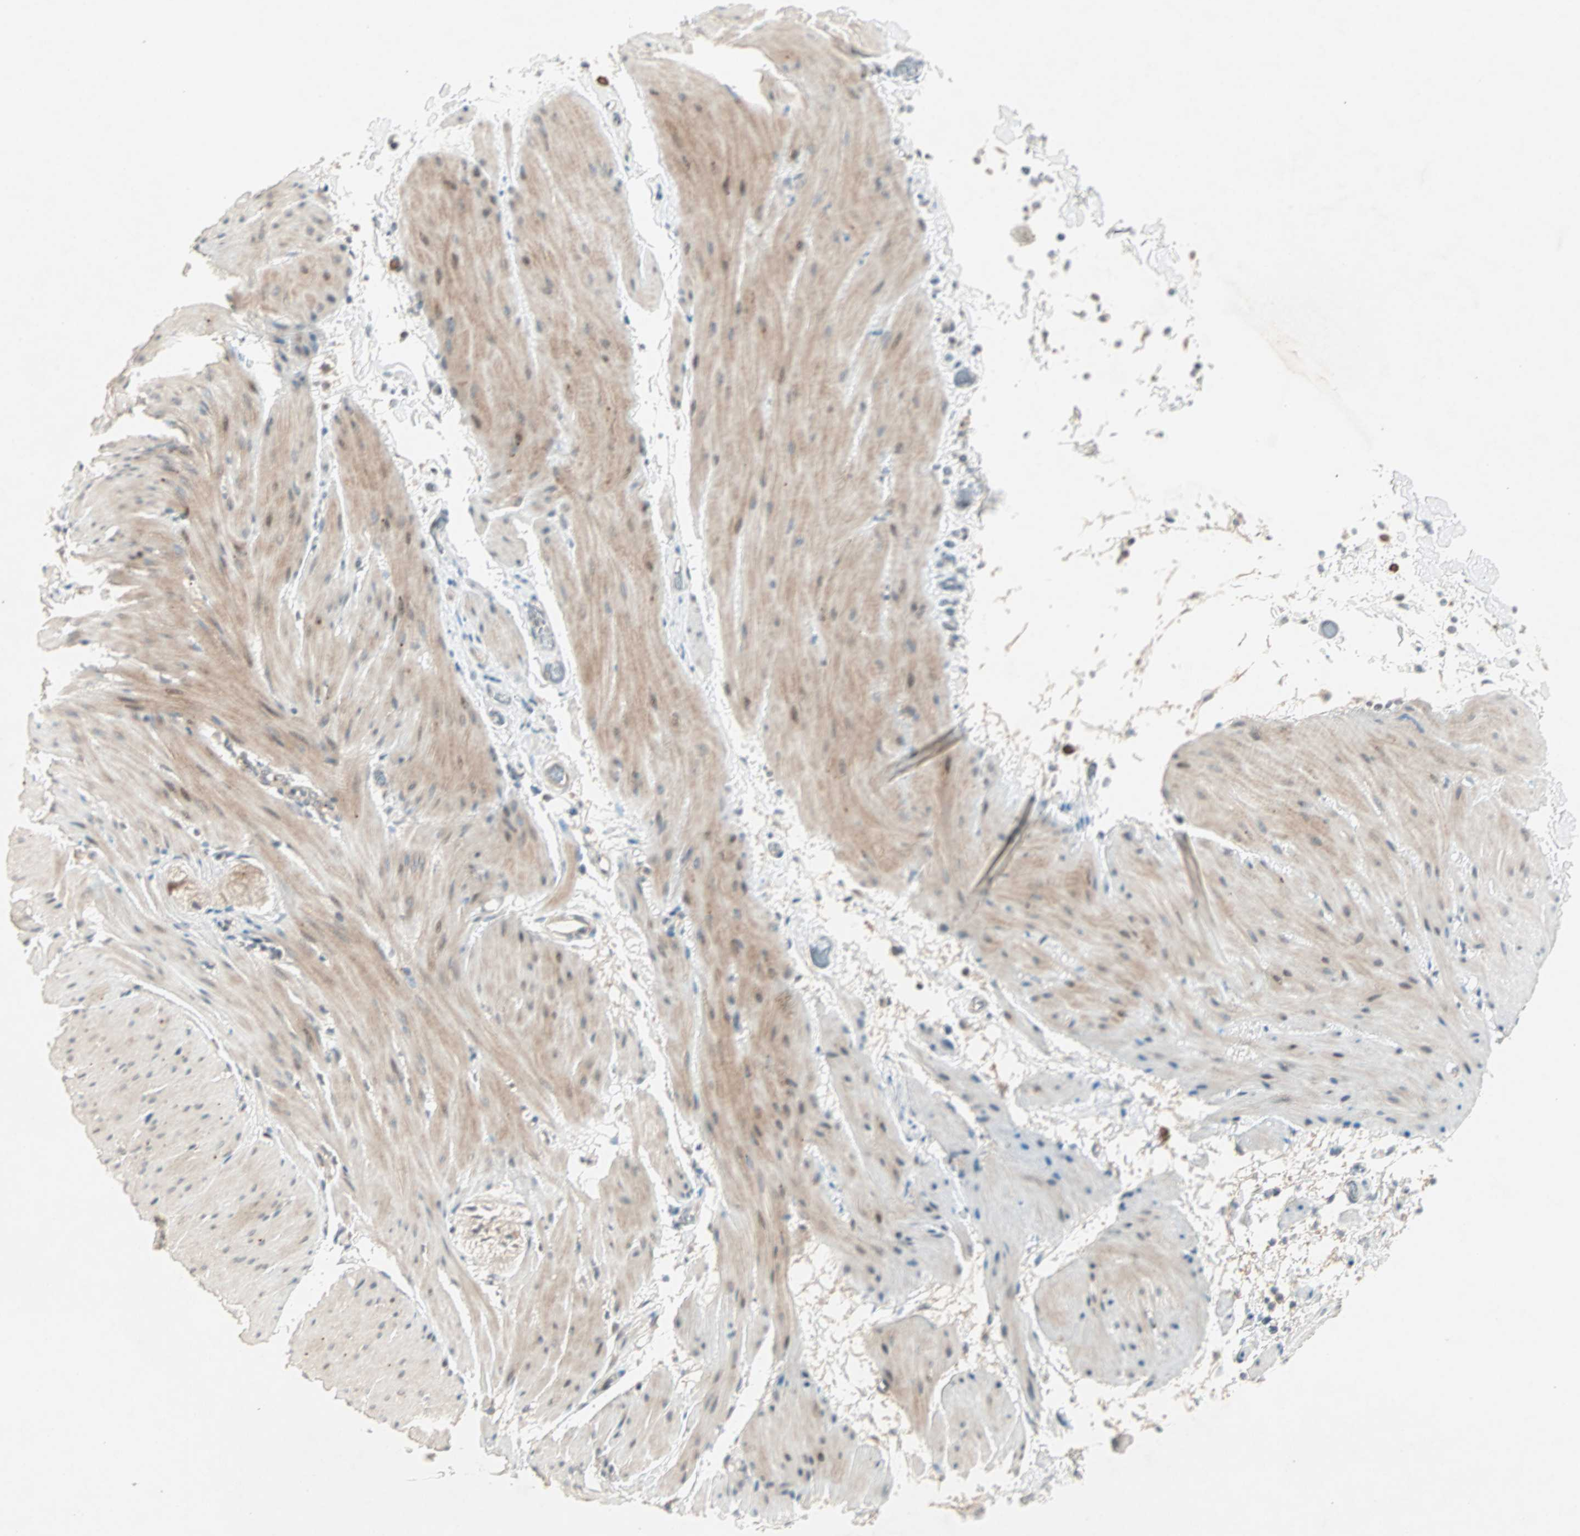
{"staining": {"intensity": "weak", "quantity": ">75%", "location": "cytoplasmic/membranous"}, "tissue": "smooth muscle", "cell_type": "Smooth muscle cells", "image_type": "normal", "snomed": [{"axis": "morphology", "description": "Normal tissue, NOS"}, {"axis": "topography", "description": "Smooth muscle"}, {"axis": "topography", "description": "Colon"}], "caption": "IHC image of normal human smooth muscle stained for a protein (brown), which demonstrates low levels of weak cytoplasmic/membranous staining in approximately >75% of smooth muscle cells.", "gene": "RTL6", "patient": {"sex": "male", "age": 67}}